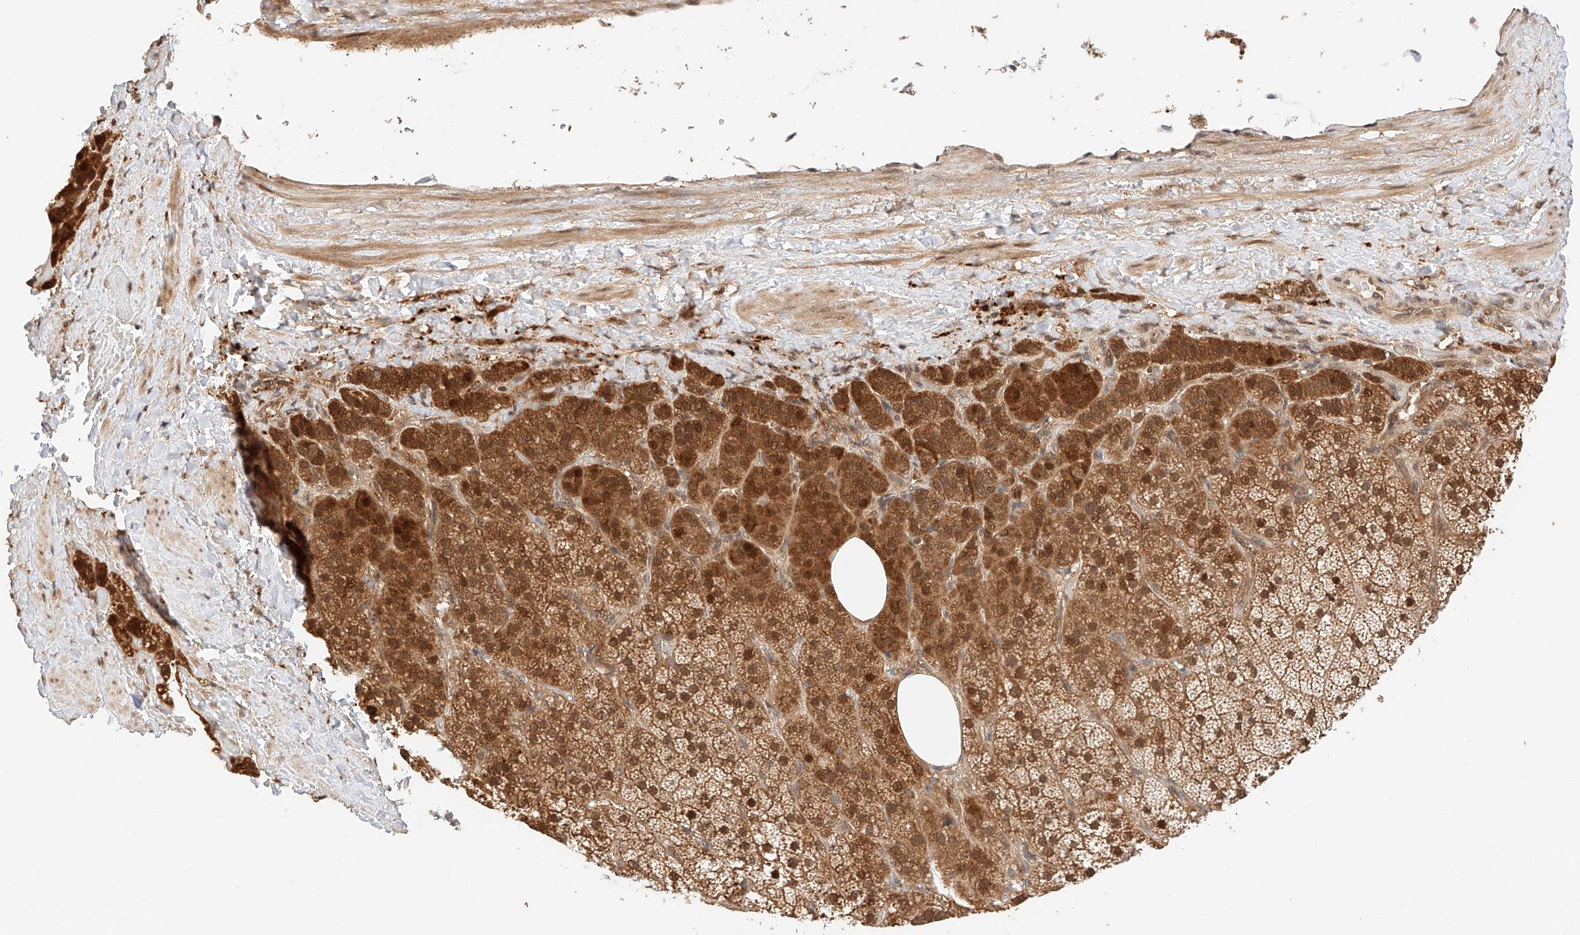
{"staining": {"intensity": "strong", "quantity": ">75%", "location": "cytoplasmic/membranous,nuclear"}, "tissue": "adrenal gland", "cell_type": "Glandular cells", "image_type": "normal", "snomed": [{"axis": "morphology", "description": "Normal tissue, NOS"}, {"axis": "topography", "description": "Adrenal gland"}], "caption": "Immunohistochemistry (IHC) (DAB) staining of benign adrenal gland exhibits strong cytoplasmic/membranous,nuclear protein positivity in approximately >75% of glandular cells. The staining is performed using DAB (3,3'-diaminobenzidine) brown chromogen to label protein expression. The nuclei are counter-stained blue using hematoxylin.", "gene": "EIF4H", "patient": {"sex": "female", "age": 59}}